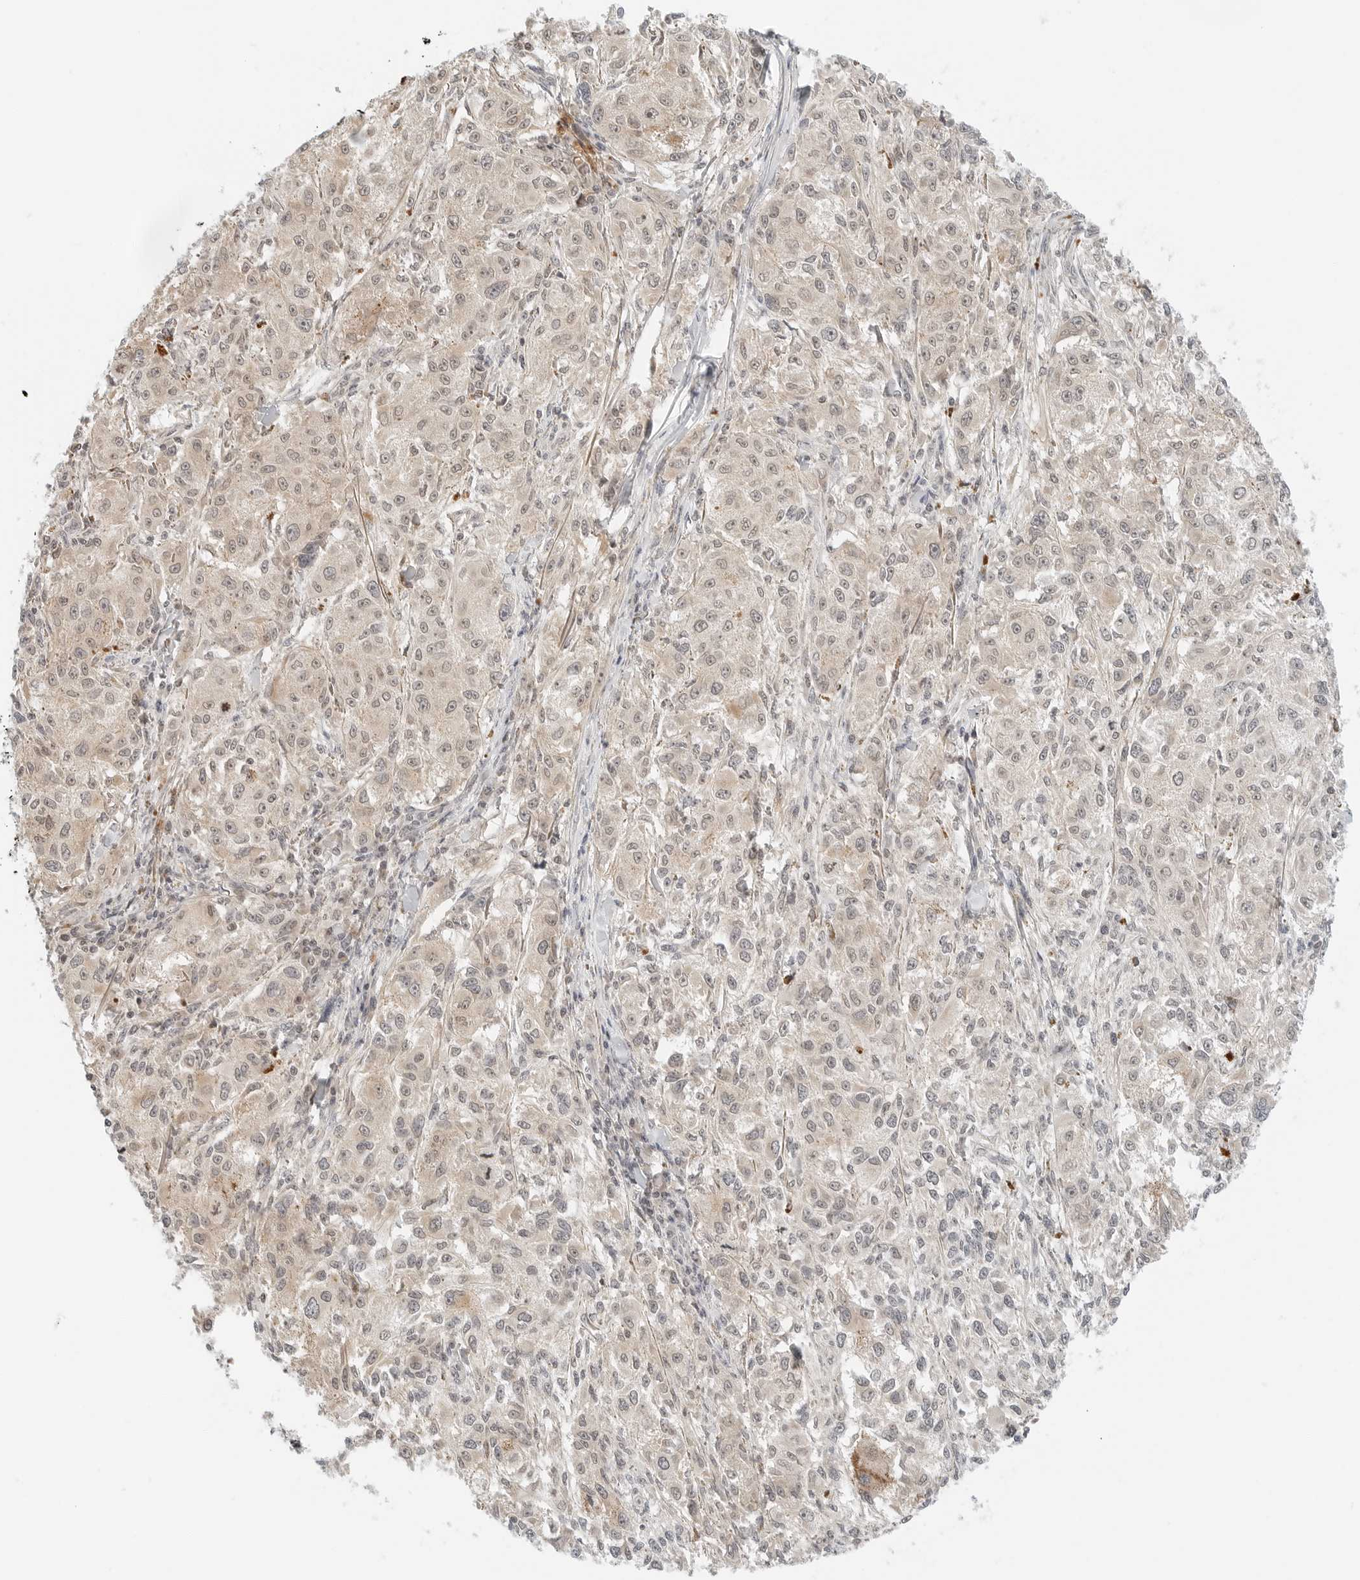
{"staining": {"intensity": "weak", "quantity": "25%-75%", "location": "cytoplasmic/membranous,nuclear"}, "tissue": "melanoma", "cell_type": "Tumor cells", "image_type": "cancer", "snomed": [{"axis": "morphology", "description": "Necrosis, NOS"}, {"axis": "morphology", "description": "Malignant melanoma, NOS"}, {"axis": "topography", "description": "Skin"}], "caption": "High-magnification brightfield microscopy of melanoma stained with DAB (brown) and counterstained with hematoxylin (blue). tumor cells exhibit weak cytoplasmic/membranous and nuclear expression is appreciated in about25%-75% of cells.", "gene": "IQCC", "patient": {"sex": "female", "age": 87}}